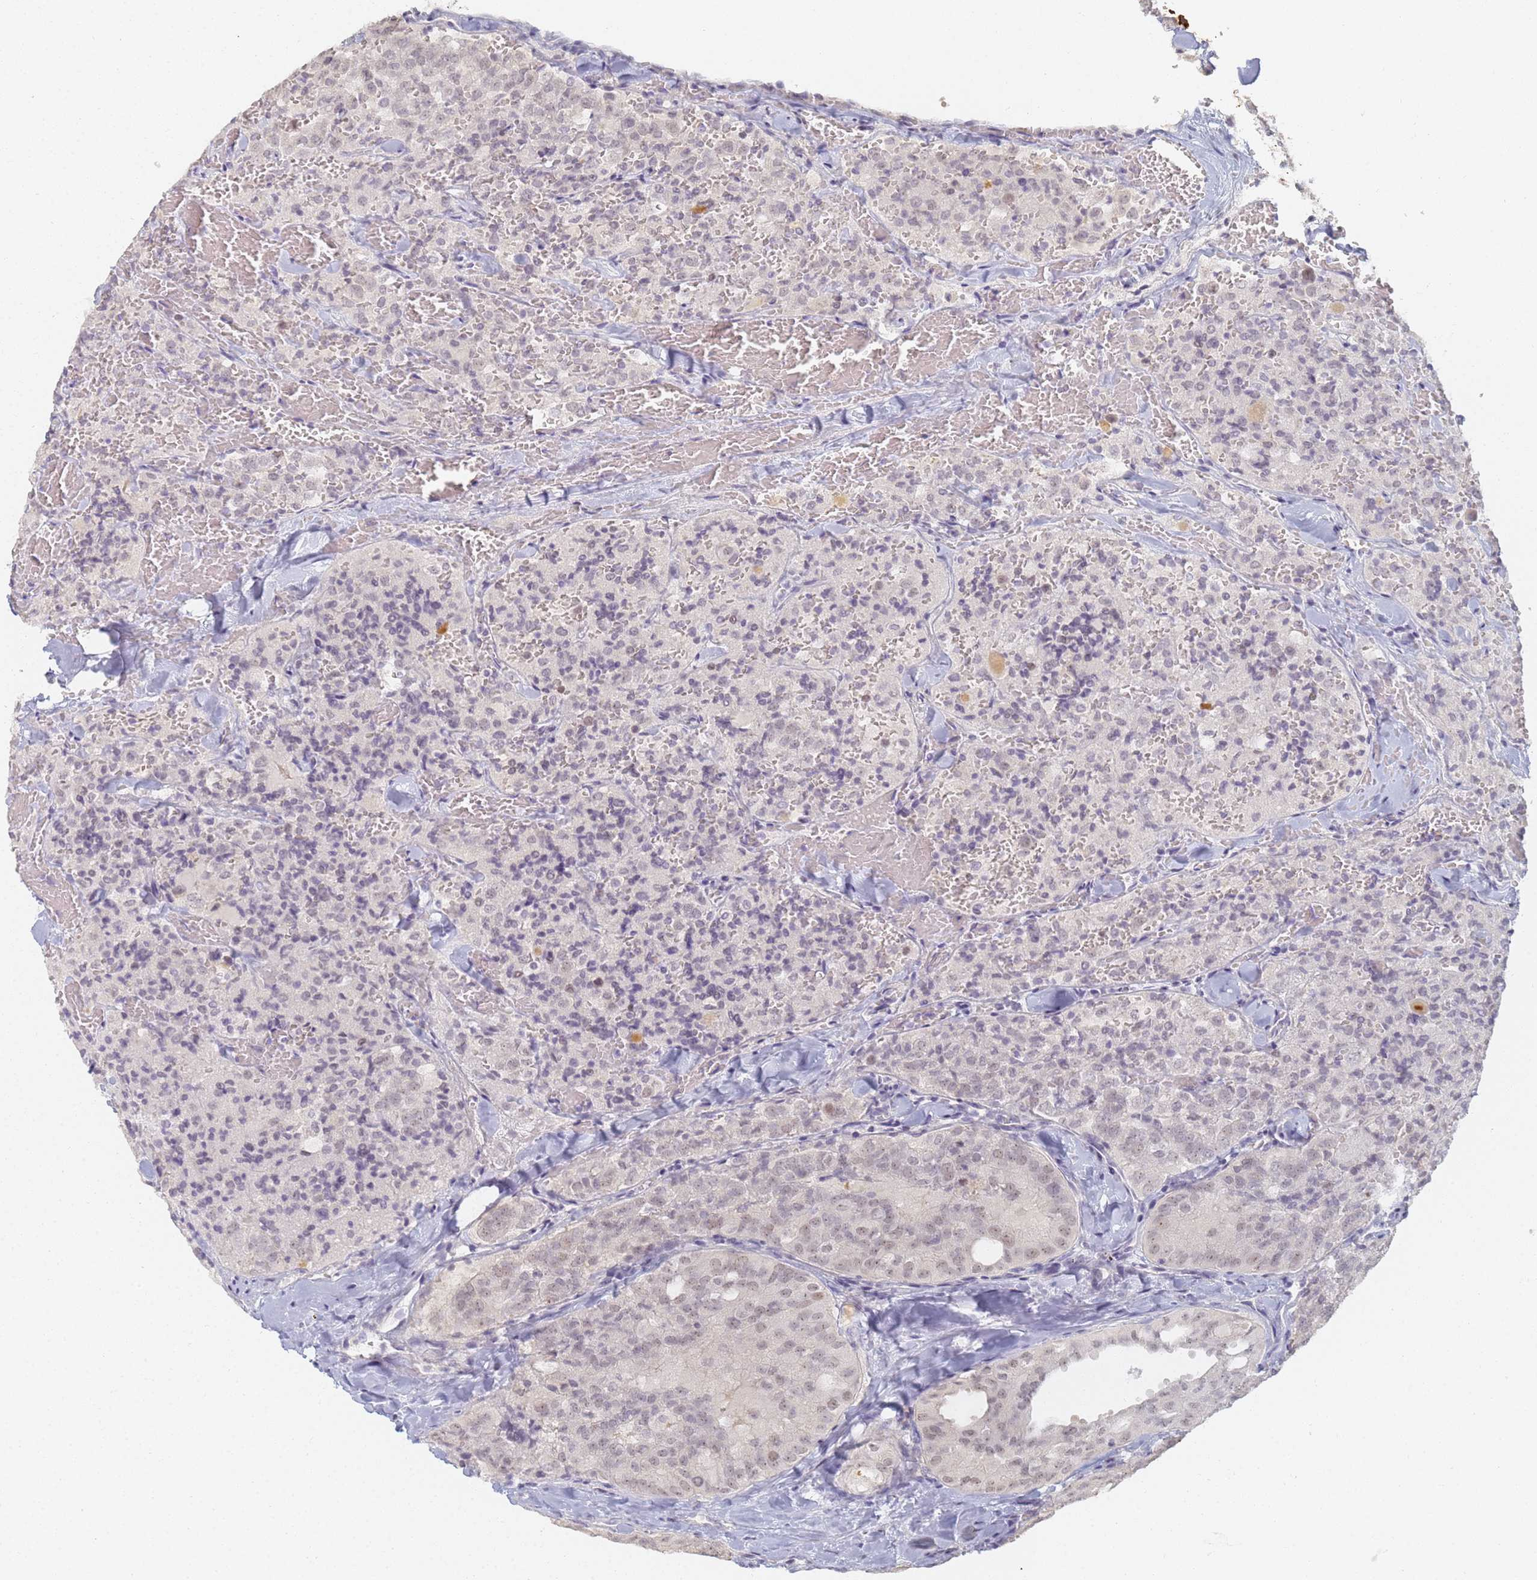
{"staining": {"intensity": "weak", "quantity": "25%-75%", "location": "nuclear"}, "tissue": "thyroid cancer", "cell_type": "Tumor cells", "image_type": "cancer", "snomed": [{"axis": "morphology", "description": "Follicular adenoma carcinoma, NOS"}, {"axis": "topography", "description": "Thyroid gland"}], "caption": "The image displays a brown stain indicating the presence of a protein in the nuclear of tumor cells in thyroid cancer (follicular adenoma carcinoma). The protein is shown in brown color, while the nuclei are stained blue.", "gene": "SLC38A9", "patient": {"sex": "male", "age": 75}}